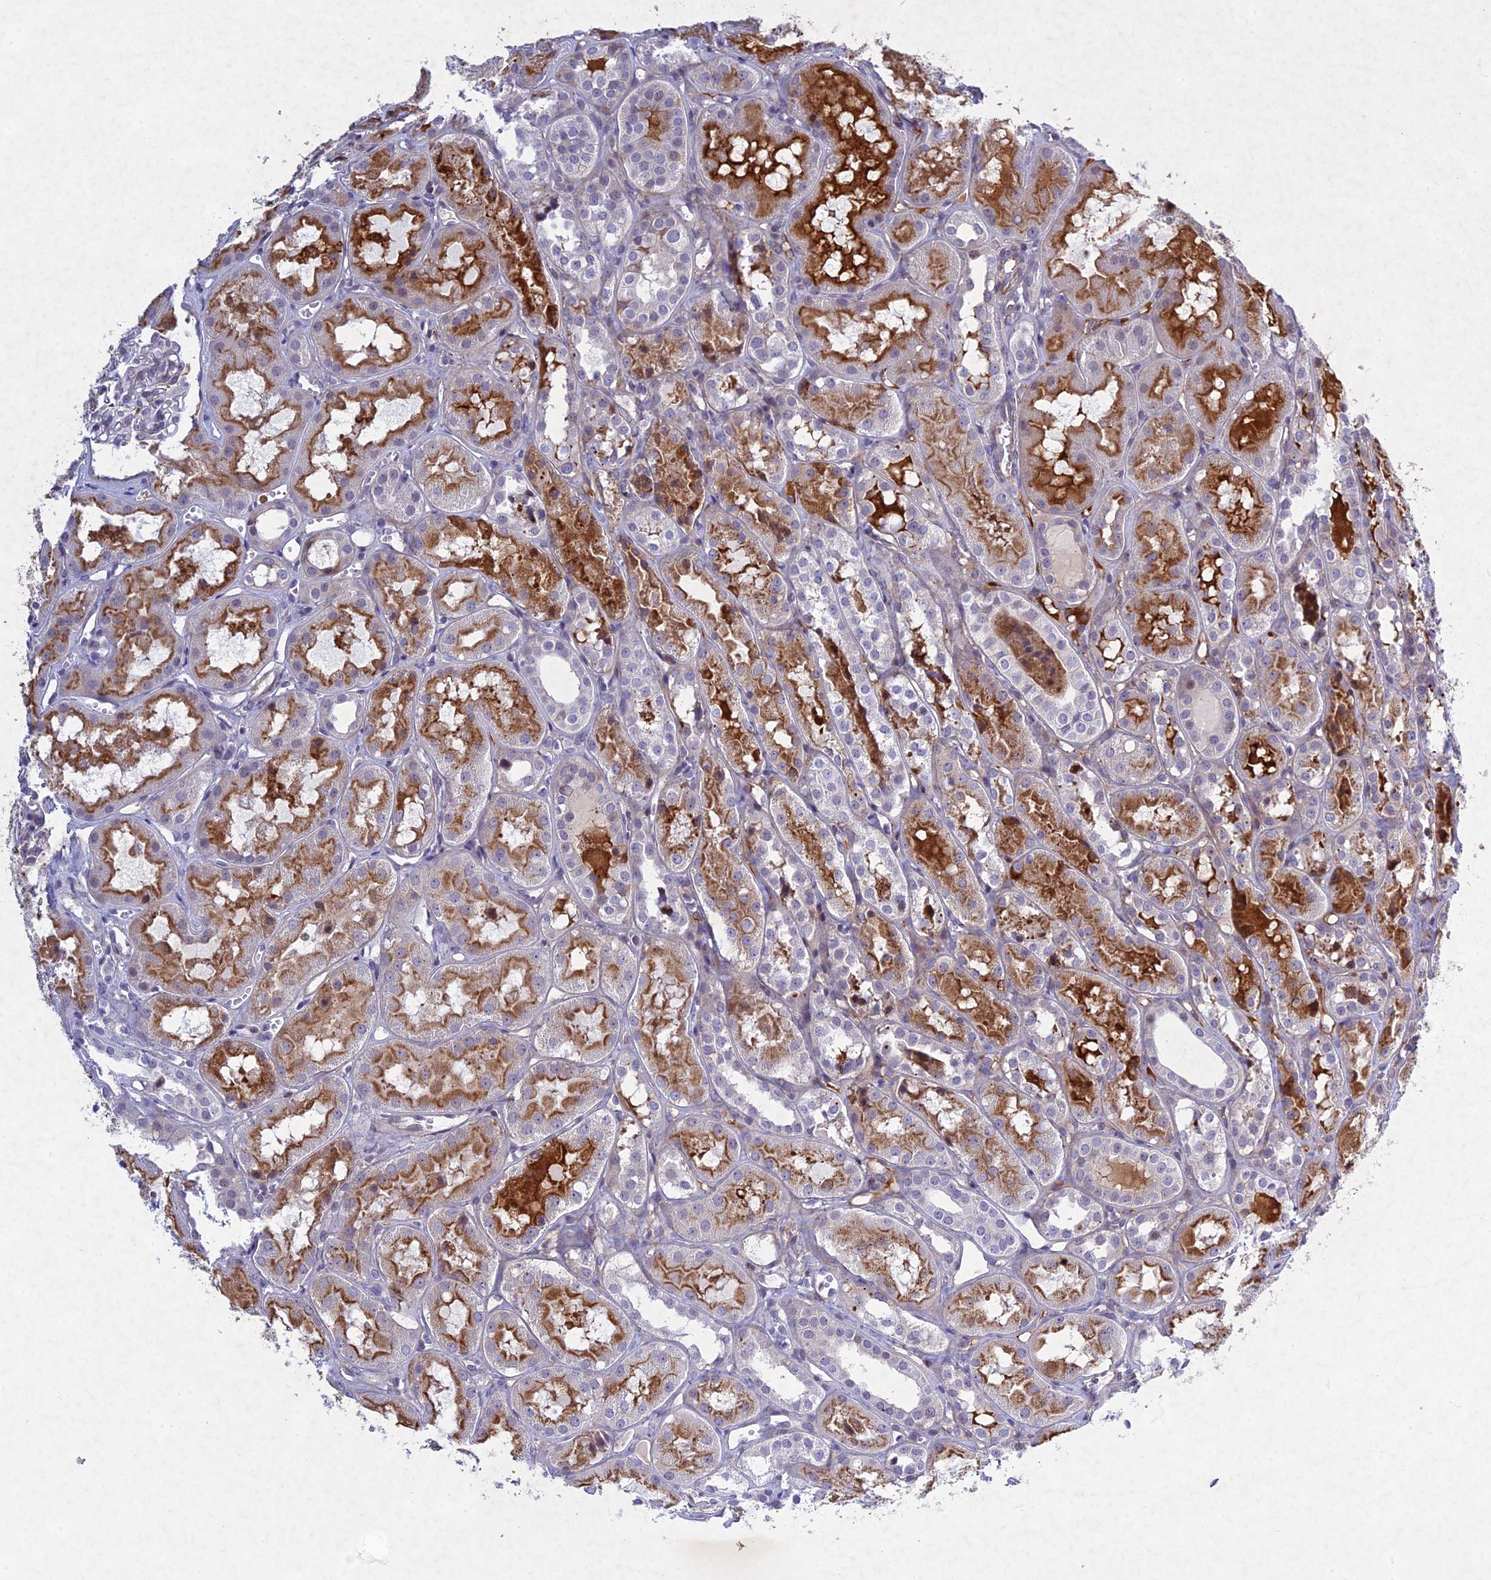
{"staining": {"intensity": "negative", "quantity": "none", "location": "none"}, "tissue": "kidney", "cell_type": "Cells in glomeruli", "image_type": "normal", "snomed": [{"axis": "morphology", "description": "Normal tissue, NOS"}, {"axis": "topography", "description": "Kidney"}], "caption": "This is an immunohistochemistry (IHC) image of unremarkable human kidney. There is no staining in cells in glomeruli.", "gene": "PTHLH", "patient": {"sex": "male", "age": 16}}